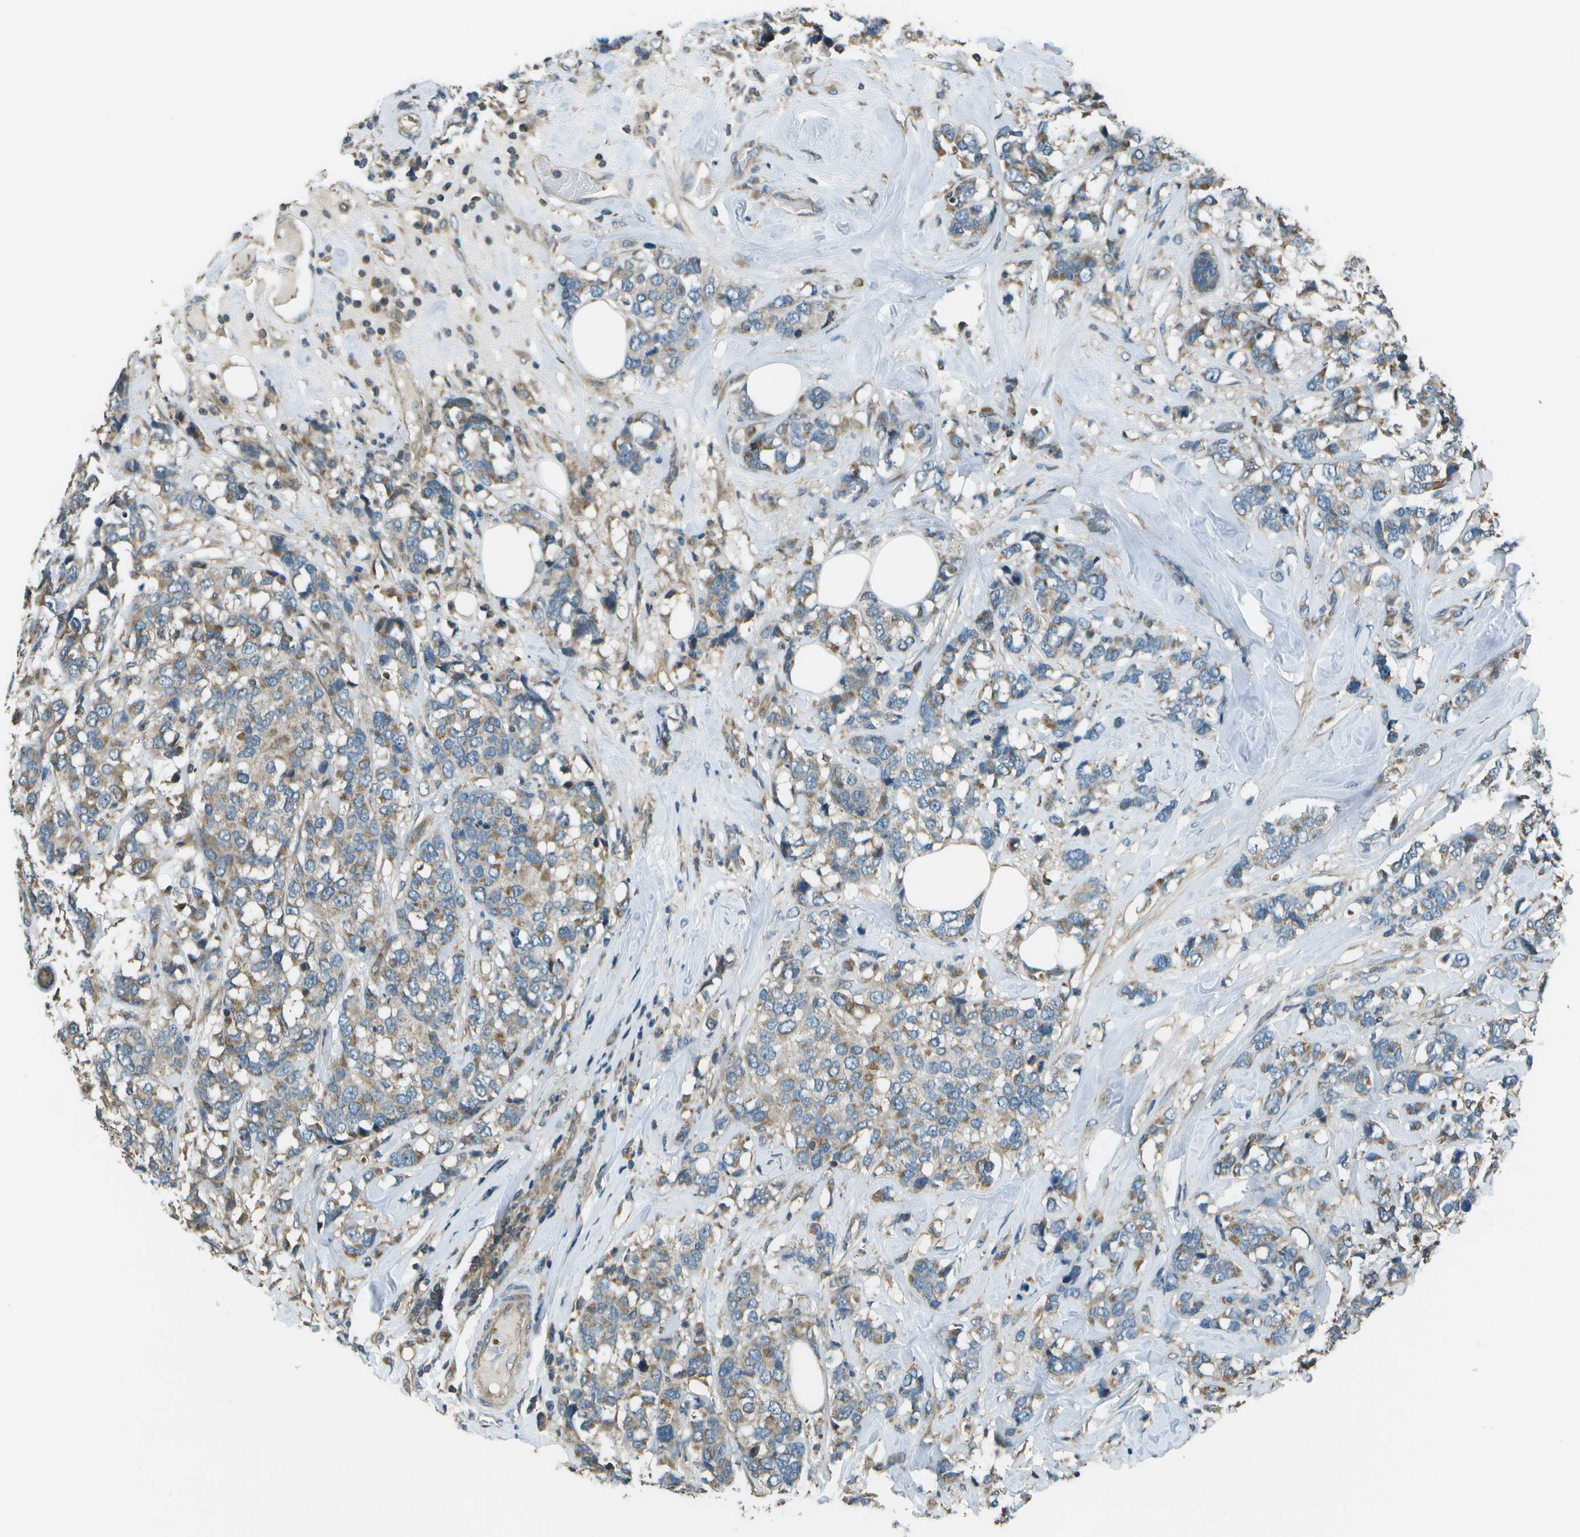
{"staining": {"intensity": "weak", "quantity": ">75%", "location": "cytoplasmic/membranous"}, "tissue": "breast cancer", "cell_type": "Tumor cells", "image_type": "cancer", "snomed": [{"axis": "morphology", "description": "Lobular carcinoma"}, {"axis": "topography", "description": "Breast"}], "caption": "Breast lobular carcinoma was stained to show a protein in brown. There is low levels of weak cytoplasmic/membranous staining in about >75% of tumor cells.", "gene": "PLPBP", "patient": {"sex": "female", "age": 59}}